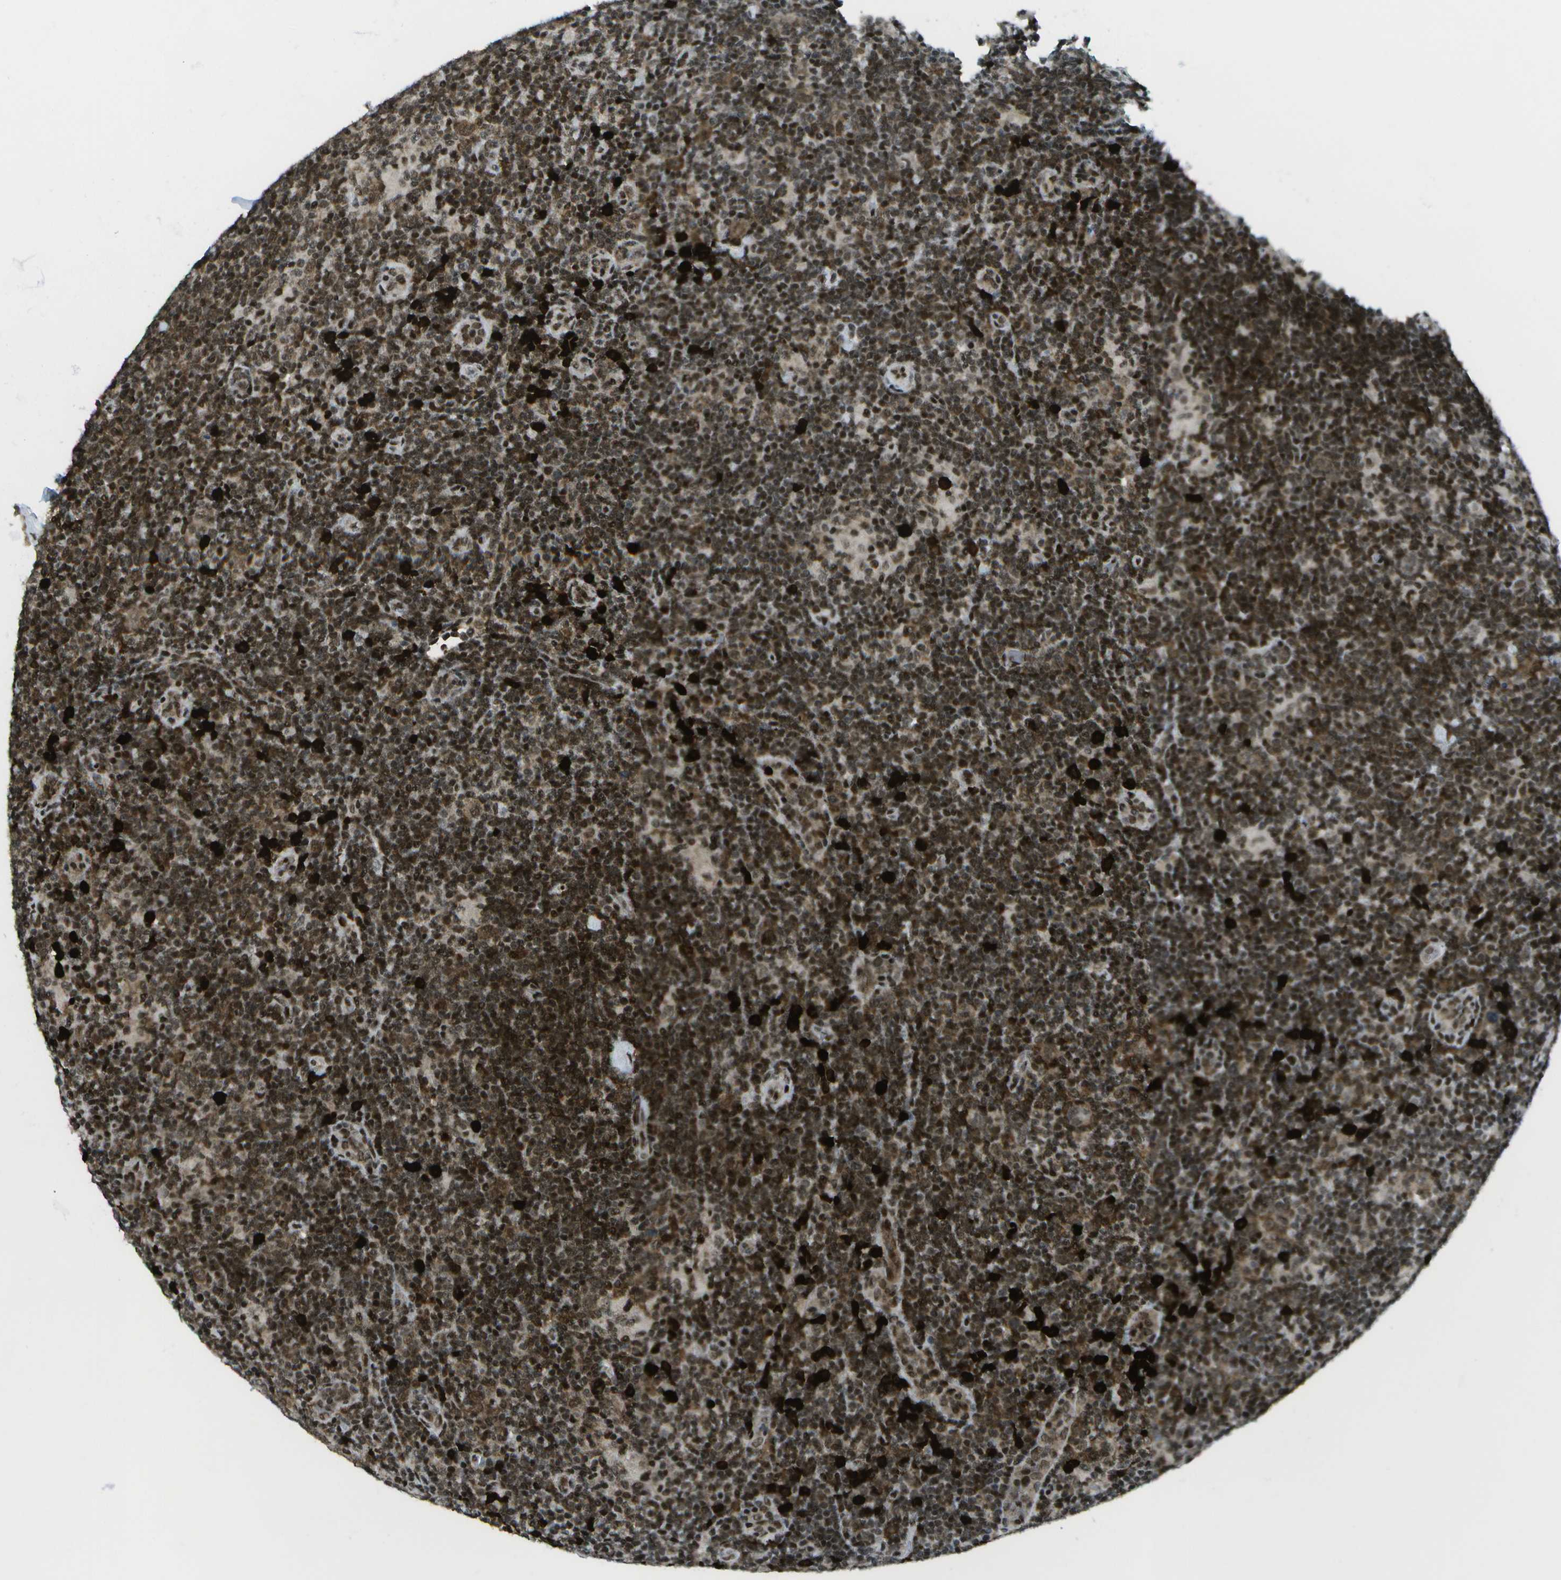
{"staining": {"intensity": "moderate", "quantity": ">75%", "location": "cytoplasmic/membranous,nuclear"}, "tissue": "lymphoma", "cell_type": "Tumor cells", "image_type": "cancer", "snomed": [{"axis": "morphology", "description": "Hodgkin's disease, NOS"}, {"axis": "topography", "description": "Lymph node"}], "caption": "This is a photomicrograph of immunohistochemistry (IHC) staining of lymphoma, which shows moderate expression in the cytoplasmic/membranous and nuclear of tumor cells.", "gene": "IRF7", "patient": {"sex": "female", "age": 57}}